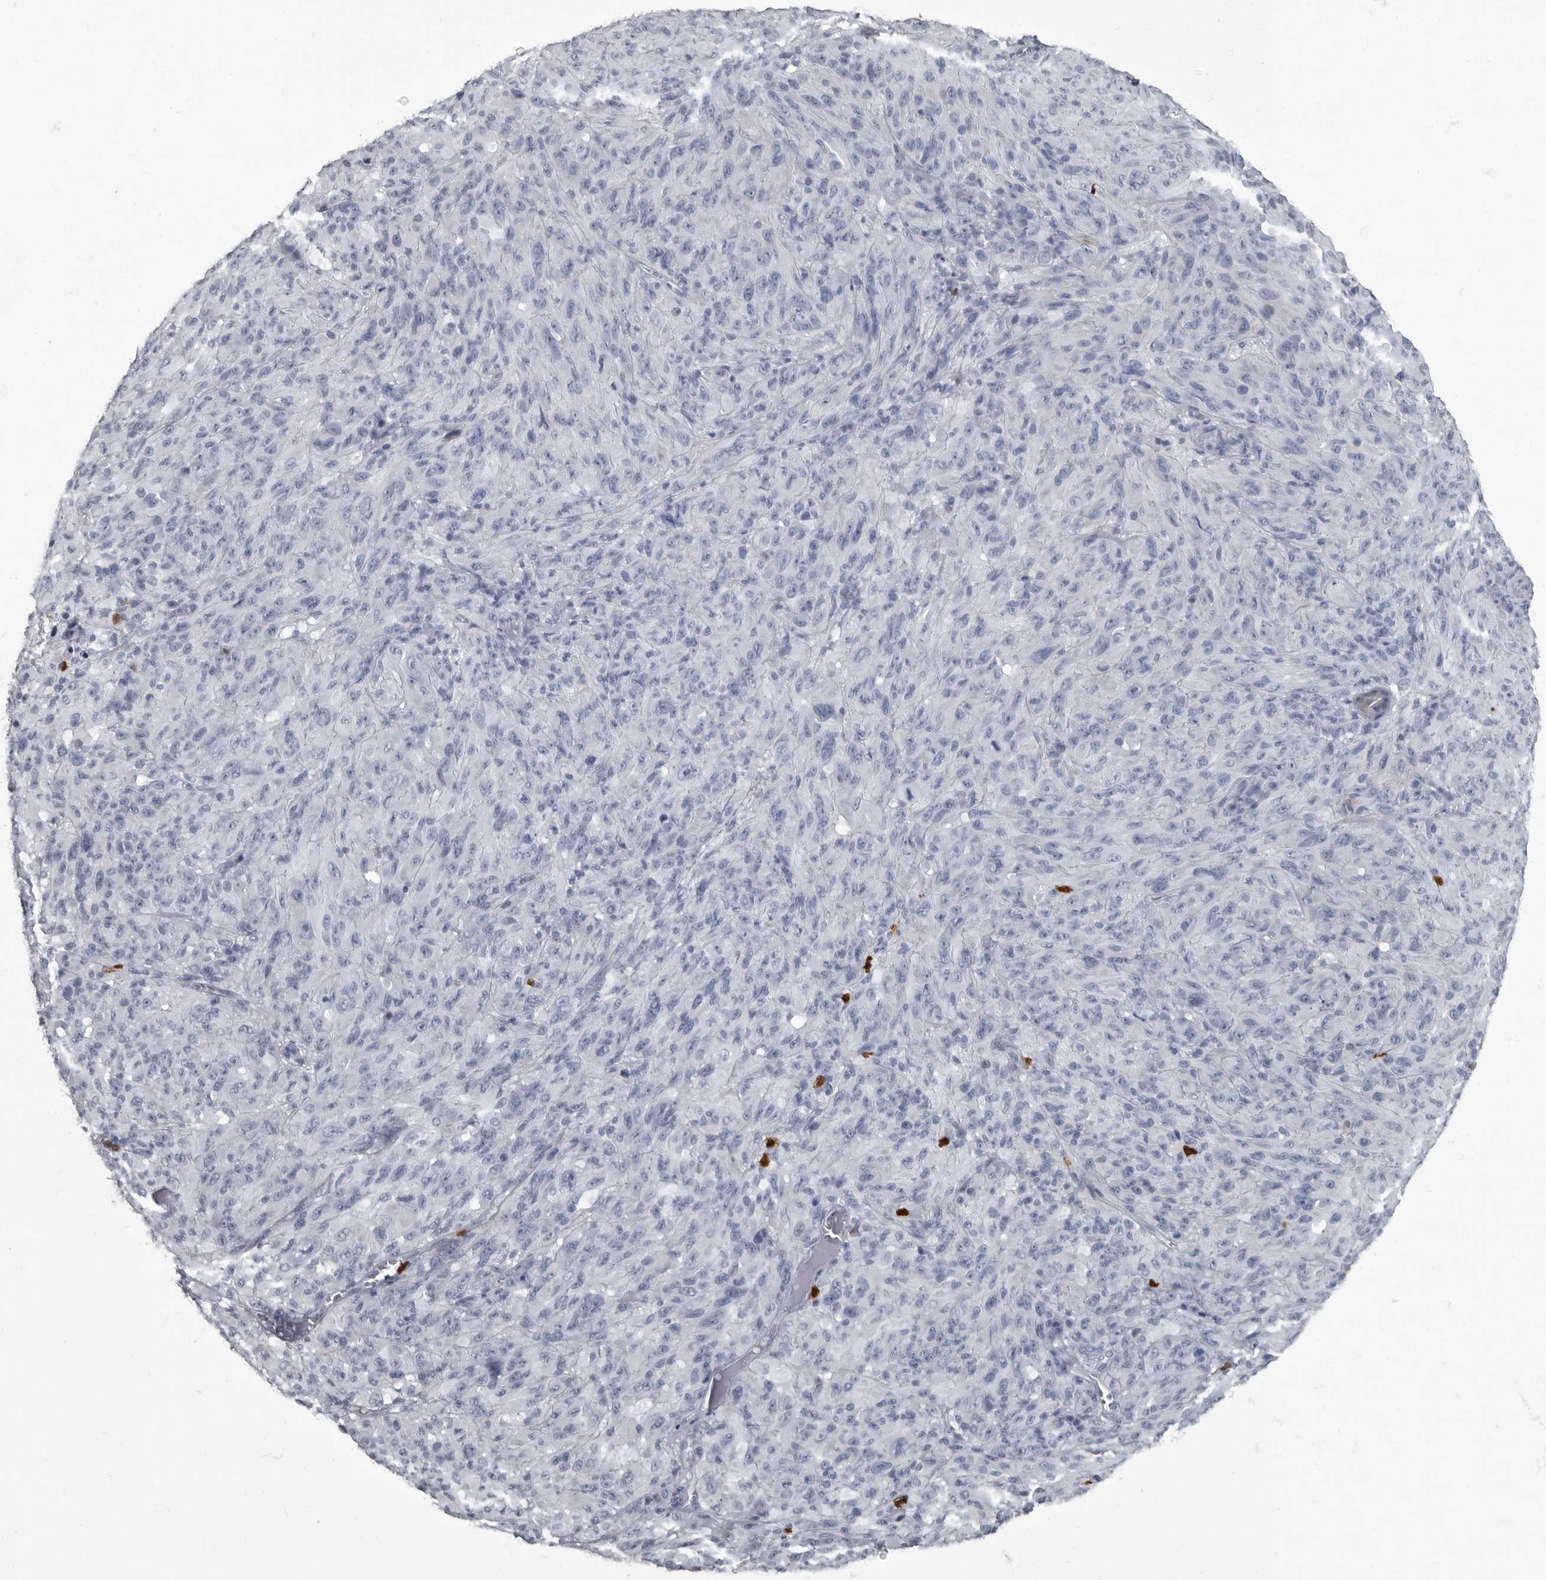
{"staining": {"intensity": "negative", "quantity": "none", "location": "none"}, "tissue": "melanoma", "cell_type": "Tumor cells", "image_type": "cancer", "snomed": [{"axis": "morphology", "description": "Malignant melanoma, NOS"}, {"axis": "topography", "description": "Skin of head"}], "caption": "The immunohistochemistry micrograph has no significant expression in tumor cells of malignant melanoma tissue. (DAB (3,3'-diaminobenzidine) IHC visualized using brightfield microscopy, high magnification).", "gene": "TPD52L1", "patient": {"sex": "male", "age": 96}}